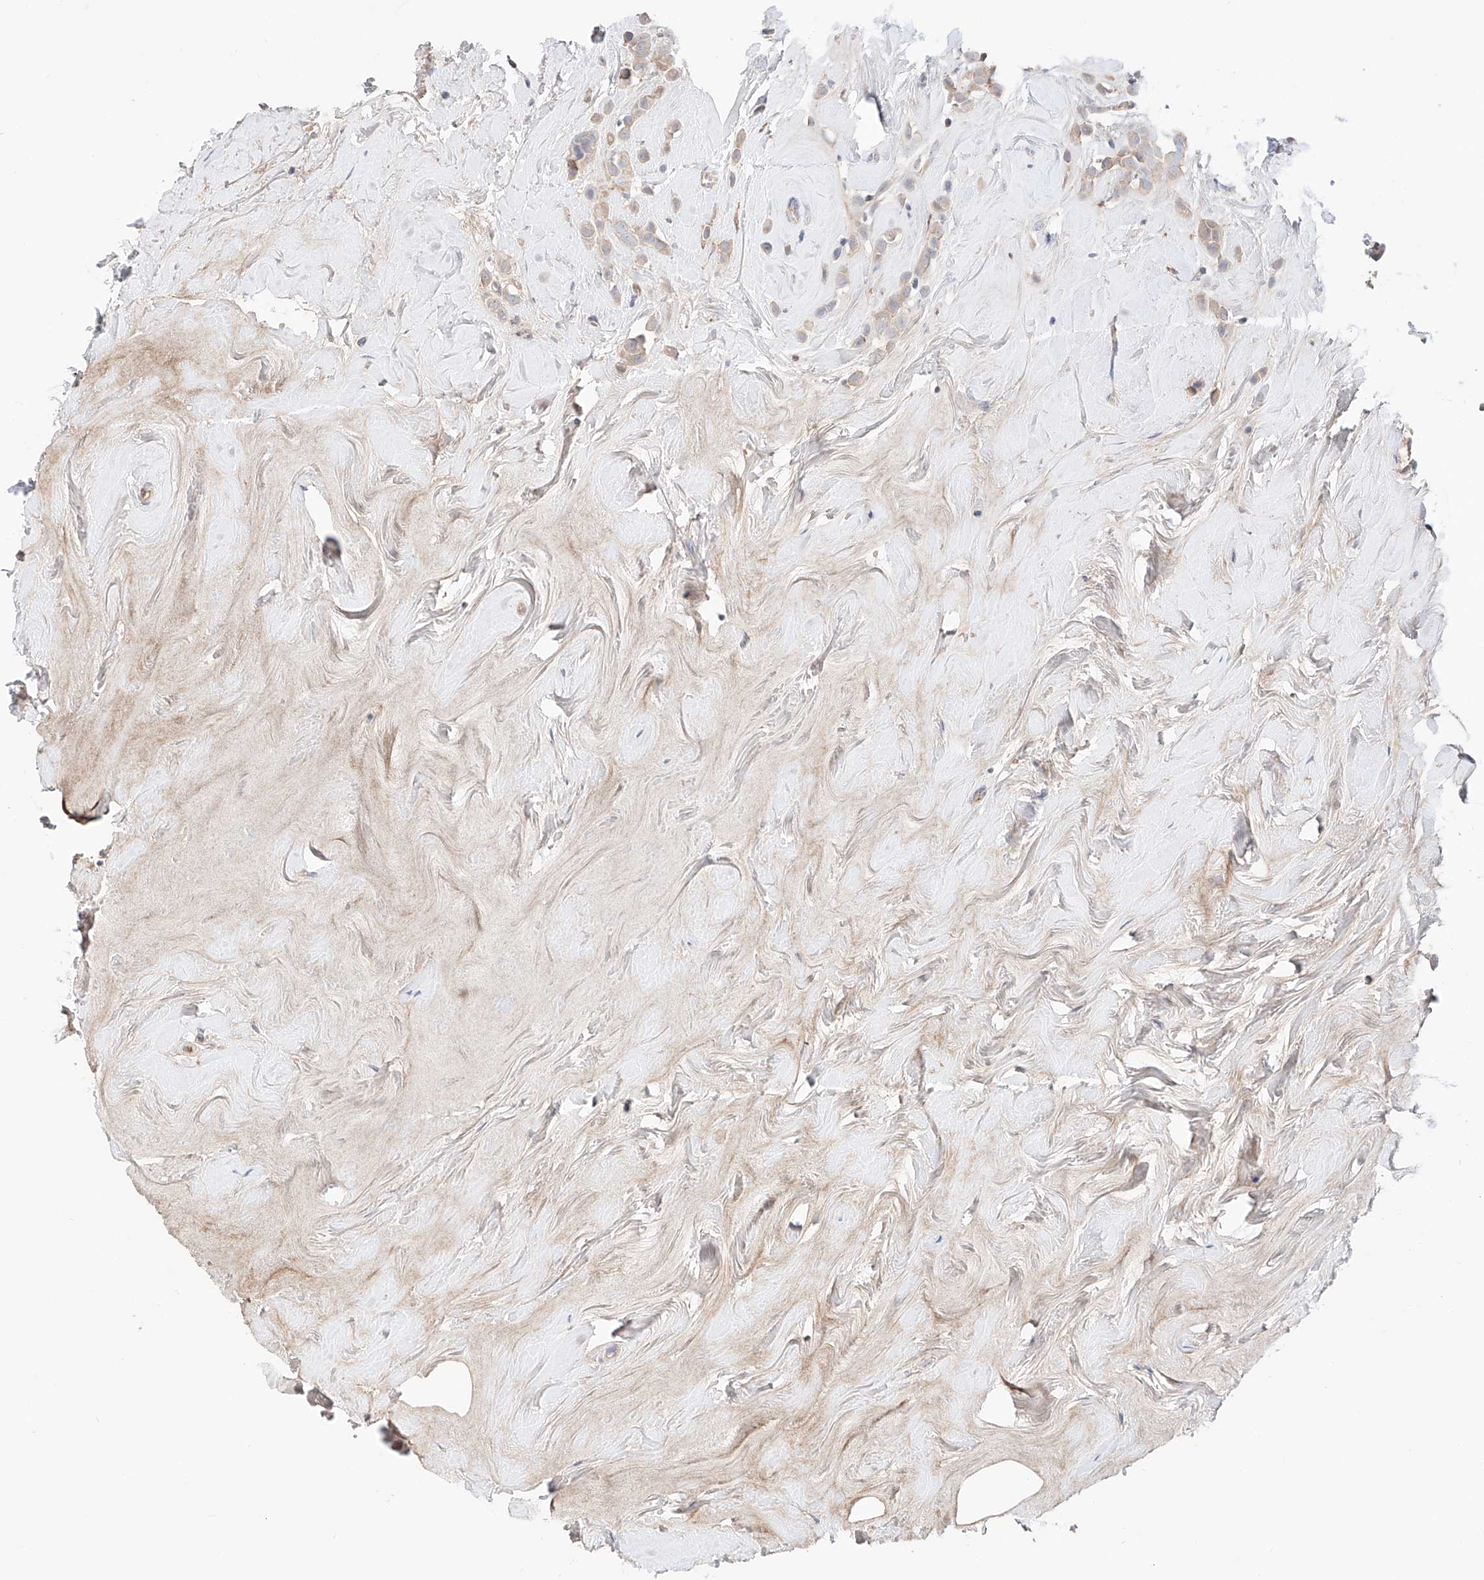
{"staining": {"intensity": "weak", "quantity": ">75%", "location": "cytoplasmic/membranous"}, "tissue": "breast cancer", "cell_type": "Tumor cells", "image_type": "cancer", "snomed": [{"axis": "morphology", "description": "Lobular carcinoma"}, {"axis": "topography", "description": "Breast"}], "caption": "A brown stain highlights weak cytoplasmic/membranous positivity of a protein in human breast cancer (lobular carcinoma) tumor cells.", "gene": "PGGT1B", "patient": {"sex": "female", "age": 47}}